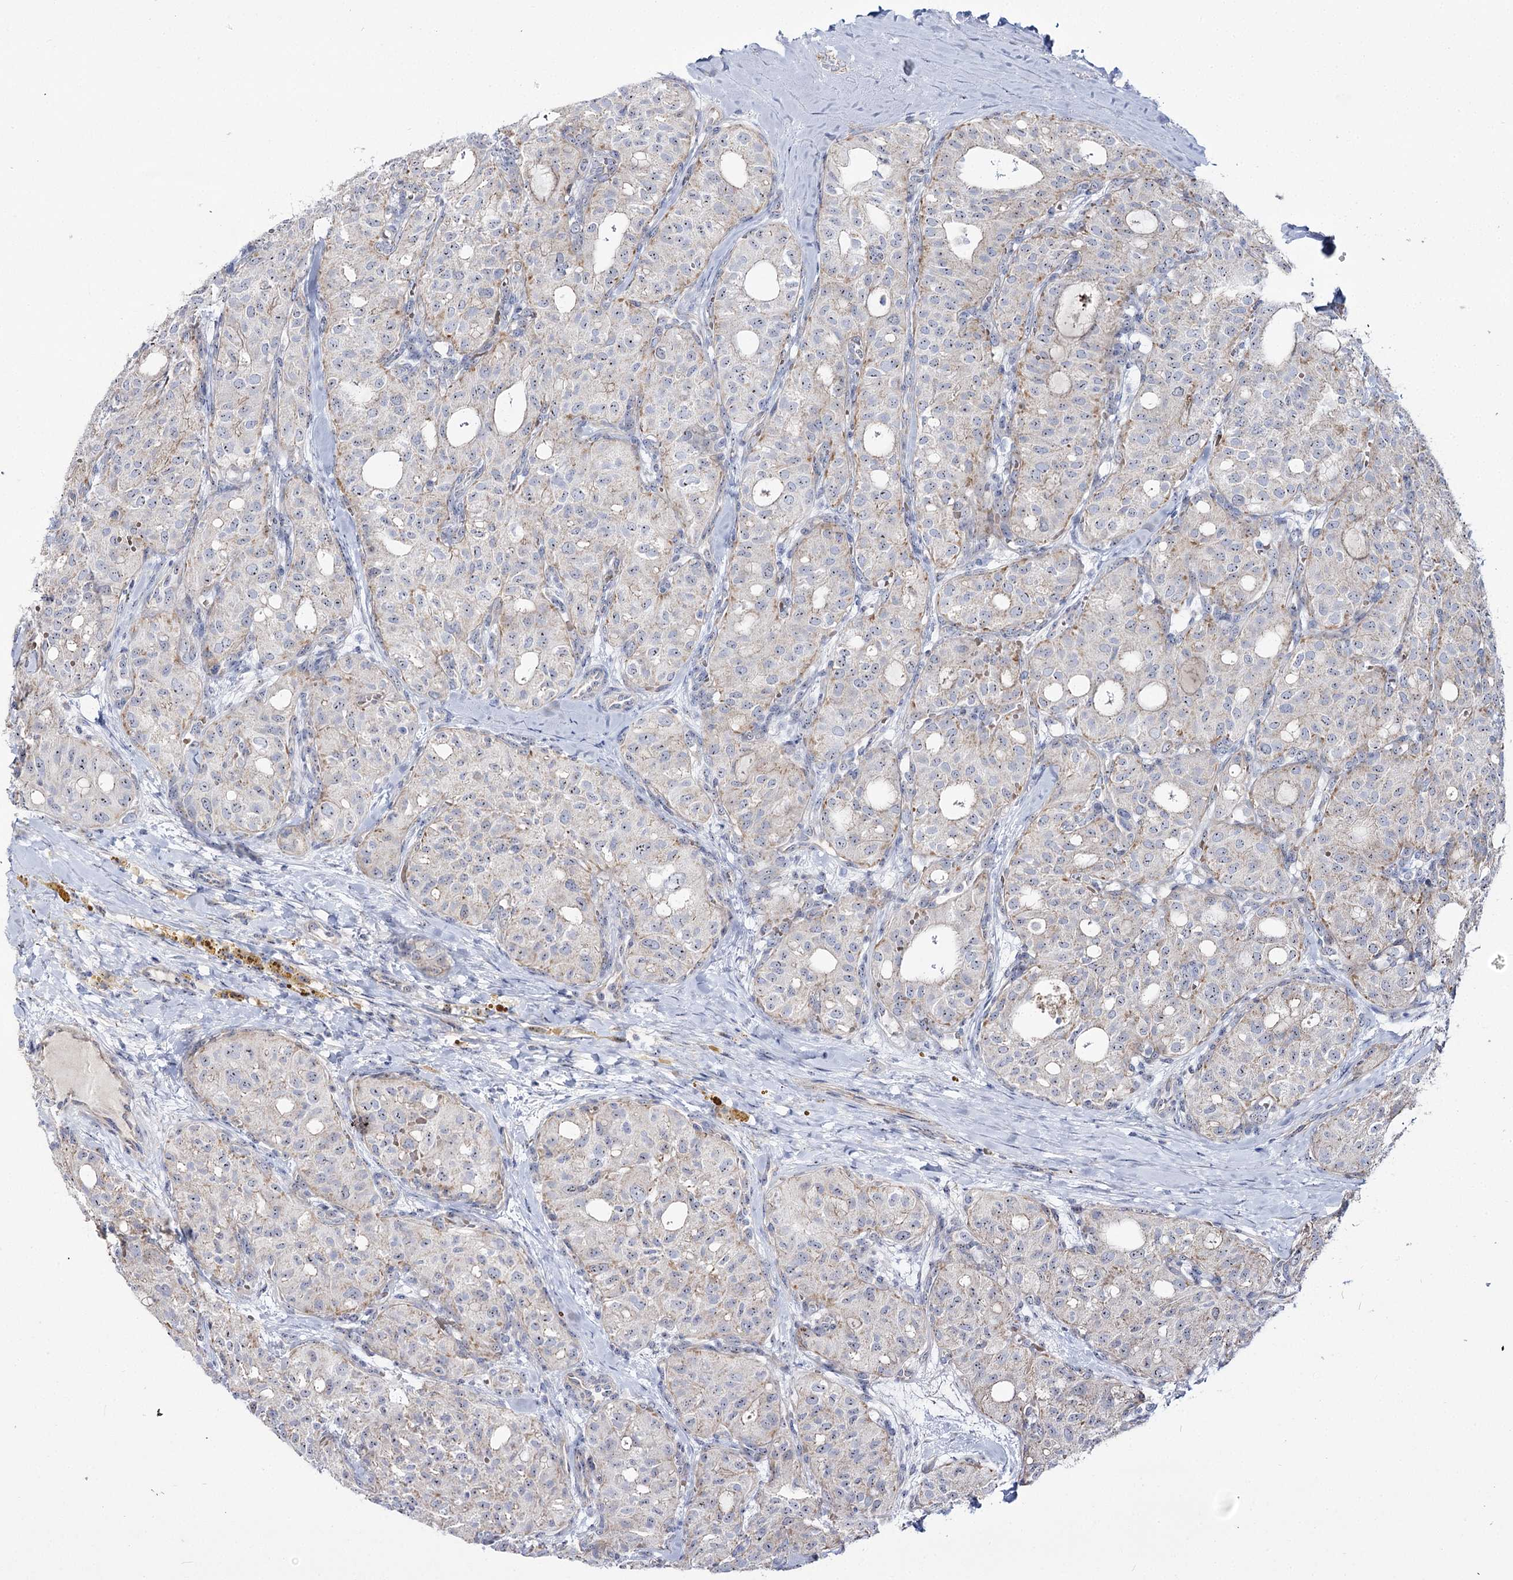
{"staining": {"intensity": "weak", "quantity": "25%-75%", "location": "cytoplasmic/membranous,nuclear"}, "tissue": "thyroid cancer", "cell_type": "Tumor cells", "image_type": "cancer", "snomed": [{"axis": "morphology", "description": "Follicular adenoma carcinoma, NOS"}, {"axis": "topography", "description": "Thyroid gland"}], "caption": "Follicular adenoma carcinoma (thyroid) was stained to show a protein in brown. There is low levels of weak cytoplasmic/membranous and nuclear expression in about 25%-75% of tumor cells.", "gene": "SUOX", "patient": {"sex": "male", "age": 75}}